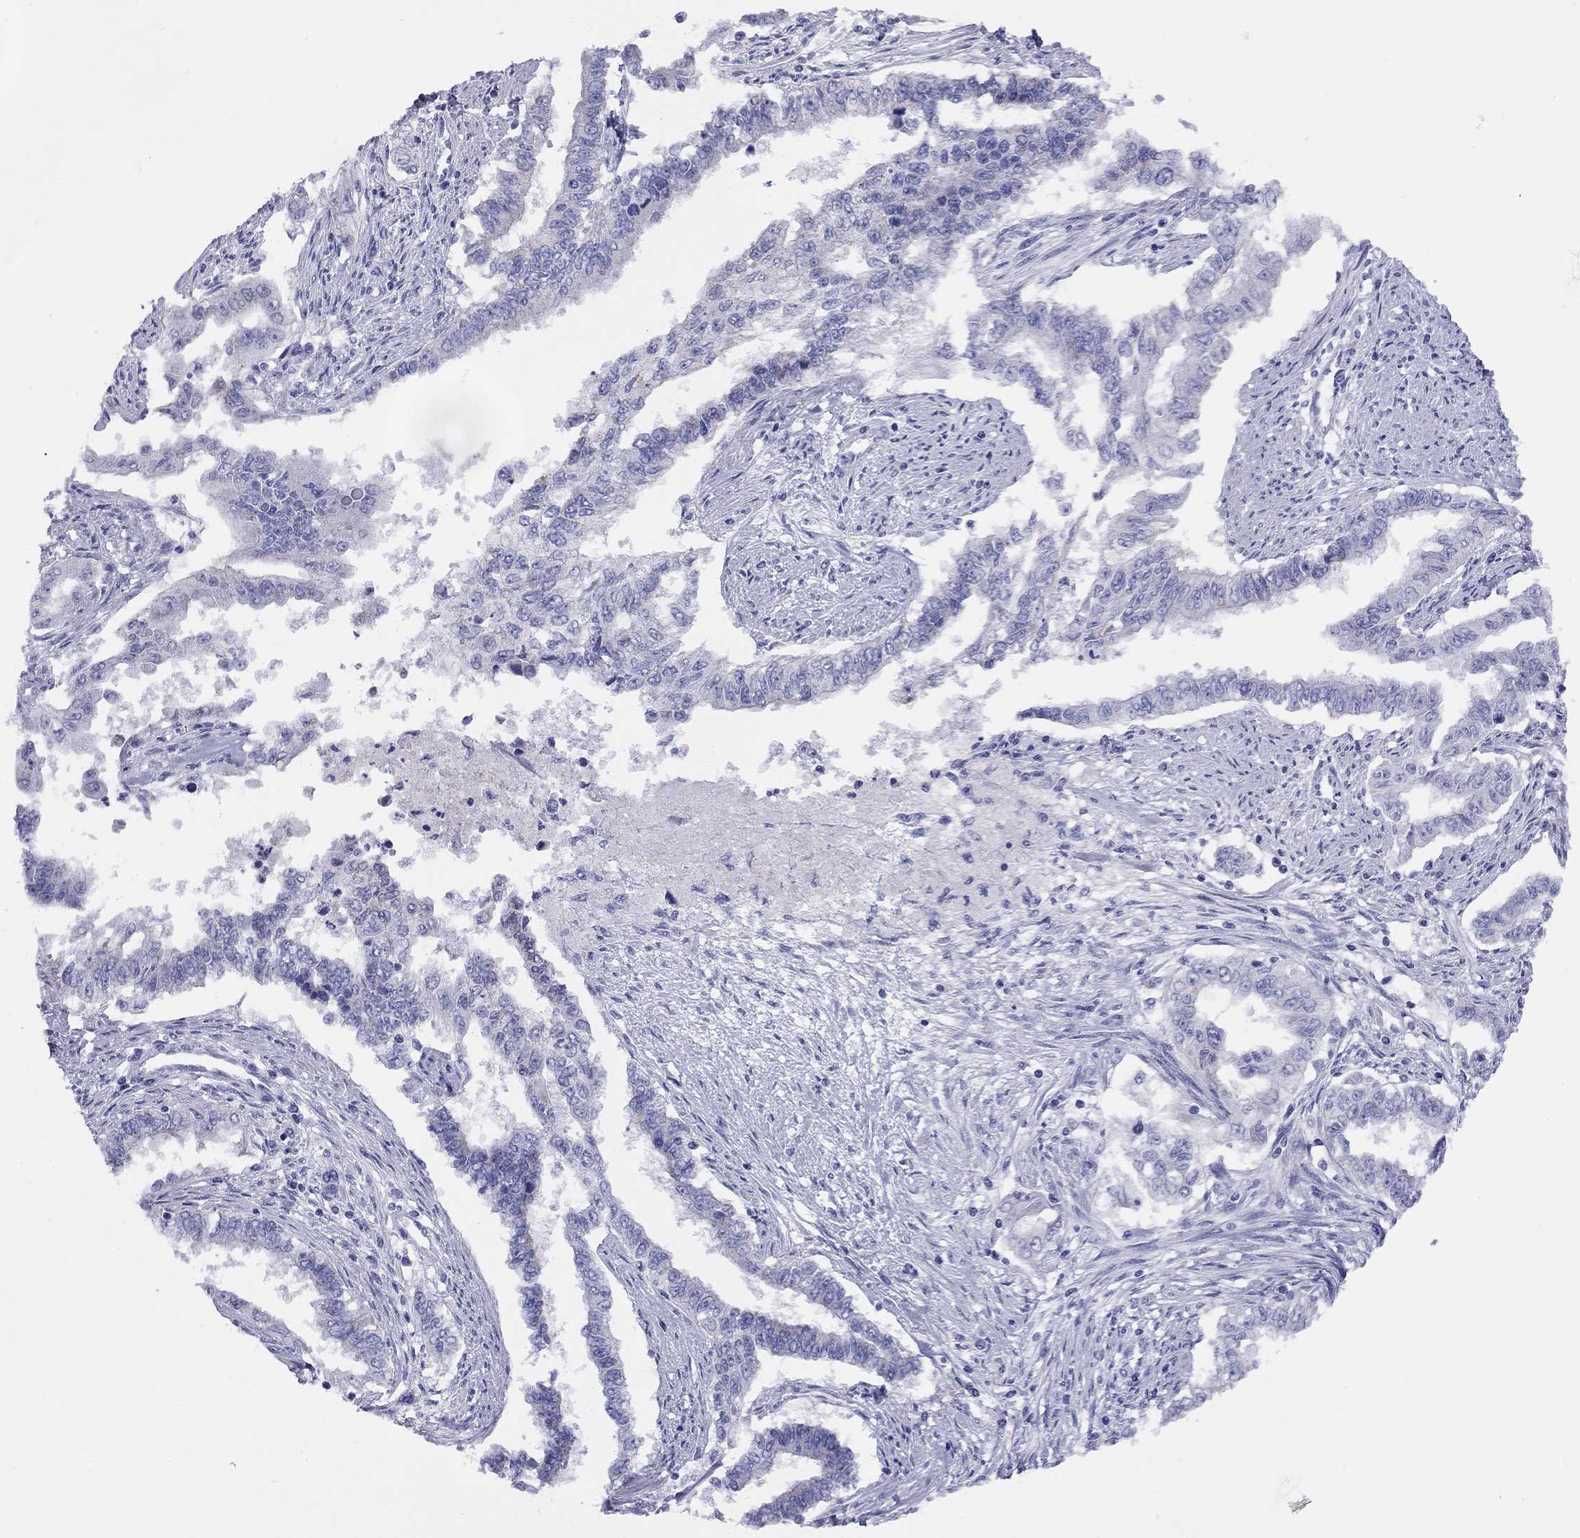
{"staining": {"intensity": "negative", "quantity": "none", "location": "none"}, "tissue": "endometrial cancer", "cell_type": "Tumor cells", "image_type": "cancer", "snomed": [{"axis": "morphology", "description": "Adenocarcinoma, NOS"}, {"axis": "topography", "description": "Uterus"}], "caption": "This is a photomicrograph of immunohistochemistry (IHC) staining of endometrial adenocarcinoma, which shows no staining in tumor cells.", "gene": "DPY19L2", "patient": {"sex": "female", "age": 59}}